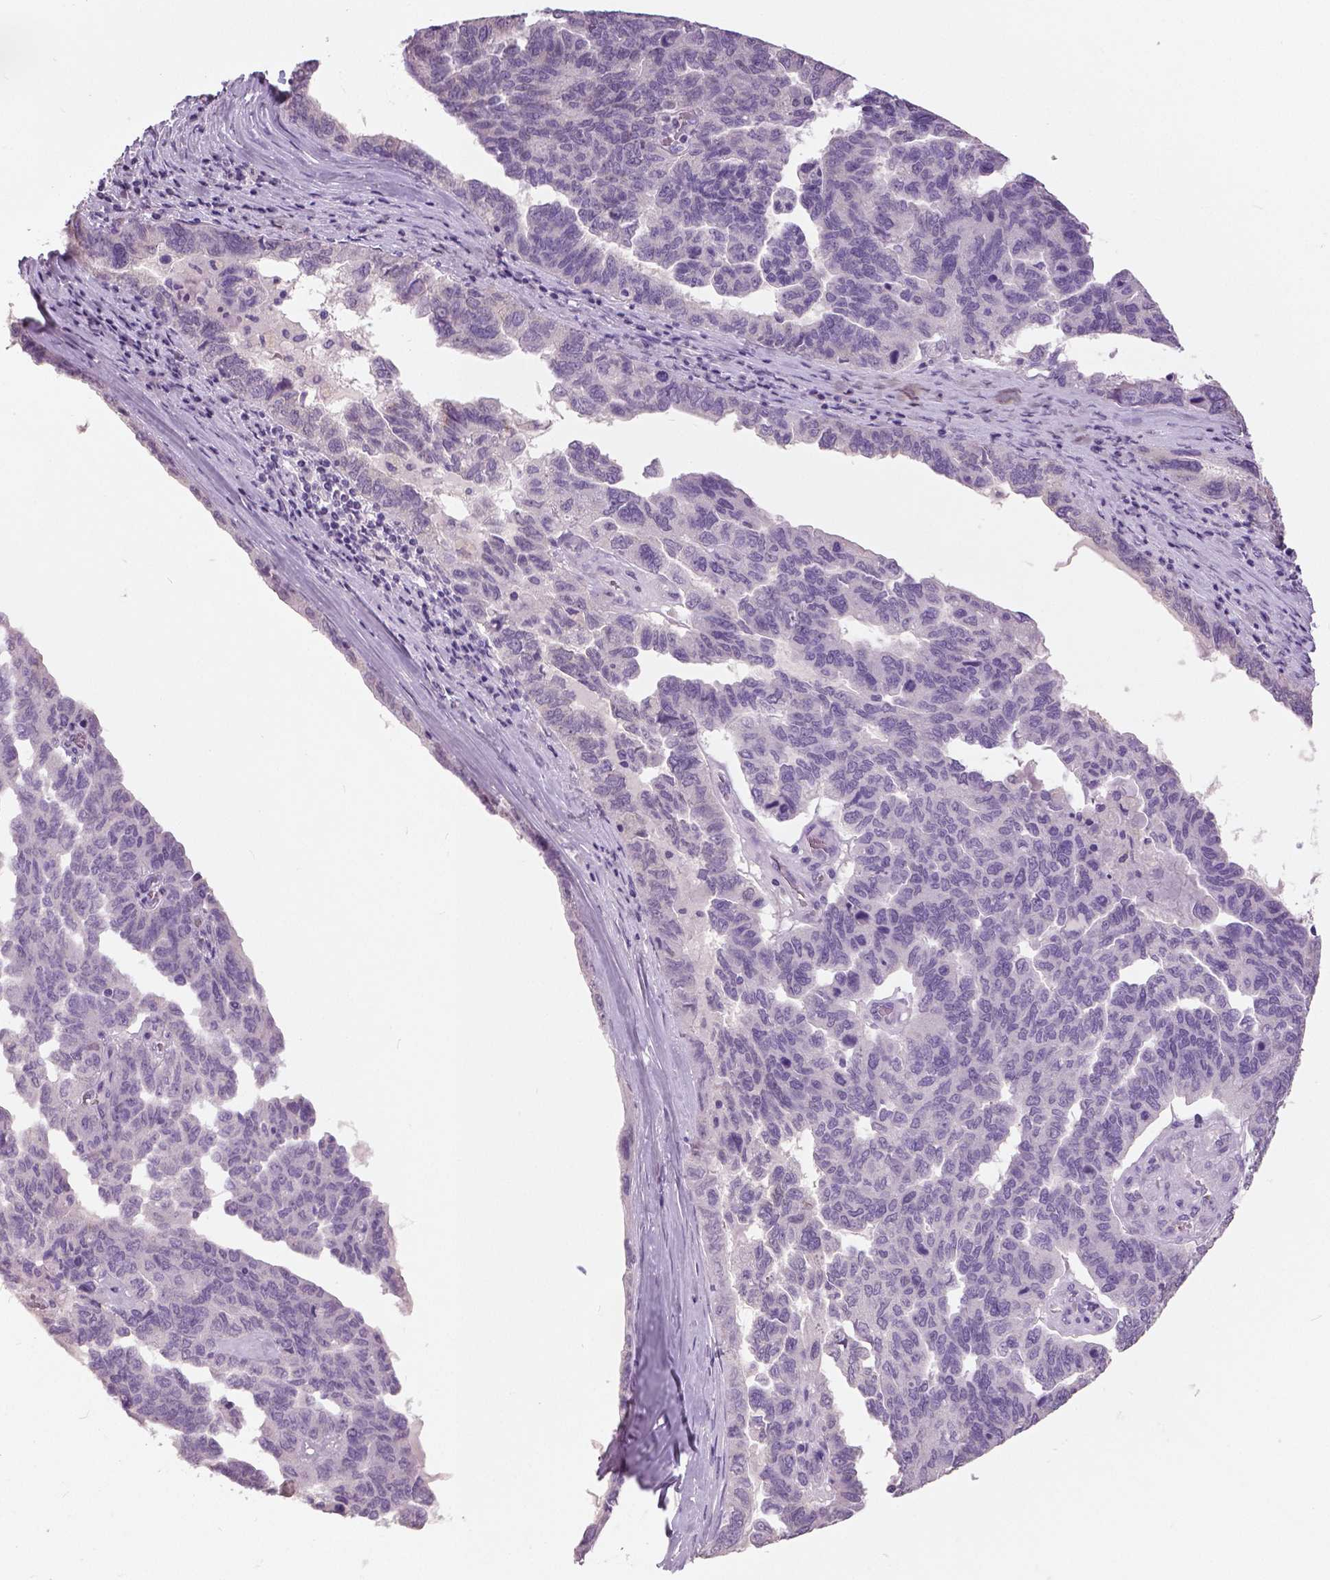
{"staining": {"intensity": "negative", "quantity": "none", "location": "none"}, "tissue": "ovarian cancer", "cell_type": "Tumor cells", "image_type": "cancer", "snomed": [{"axis": "morphology", "description": "Cystadenocarcinoma, serous, NOS"}, {"axis": "topography", "description": "Ovary"}], "caption": "The histopathology image reveals no significant expression in tumor cells of serous cystadenocarcinoma (ovarian).", "gene": "GRIN2A", "patient": {"sex": "female", "age": 64}}